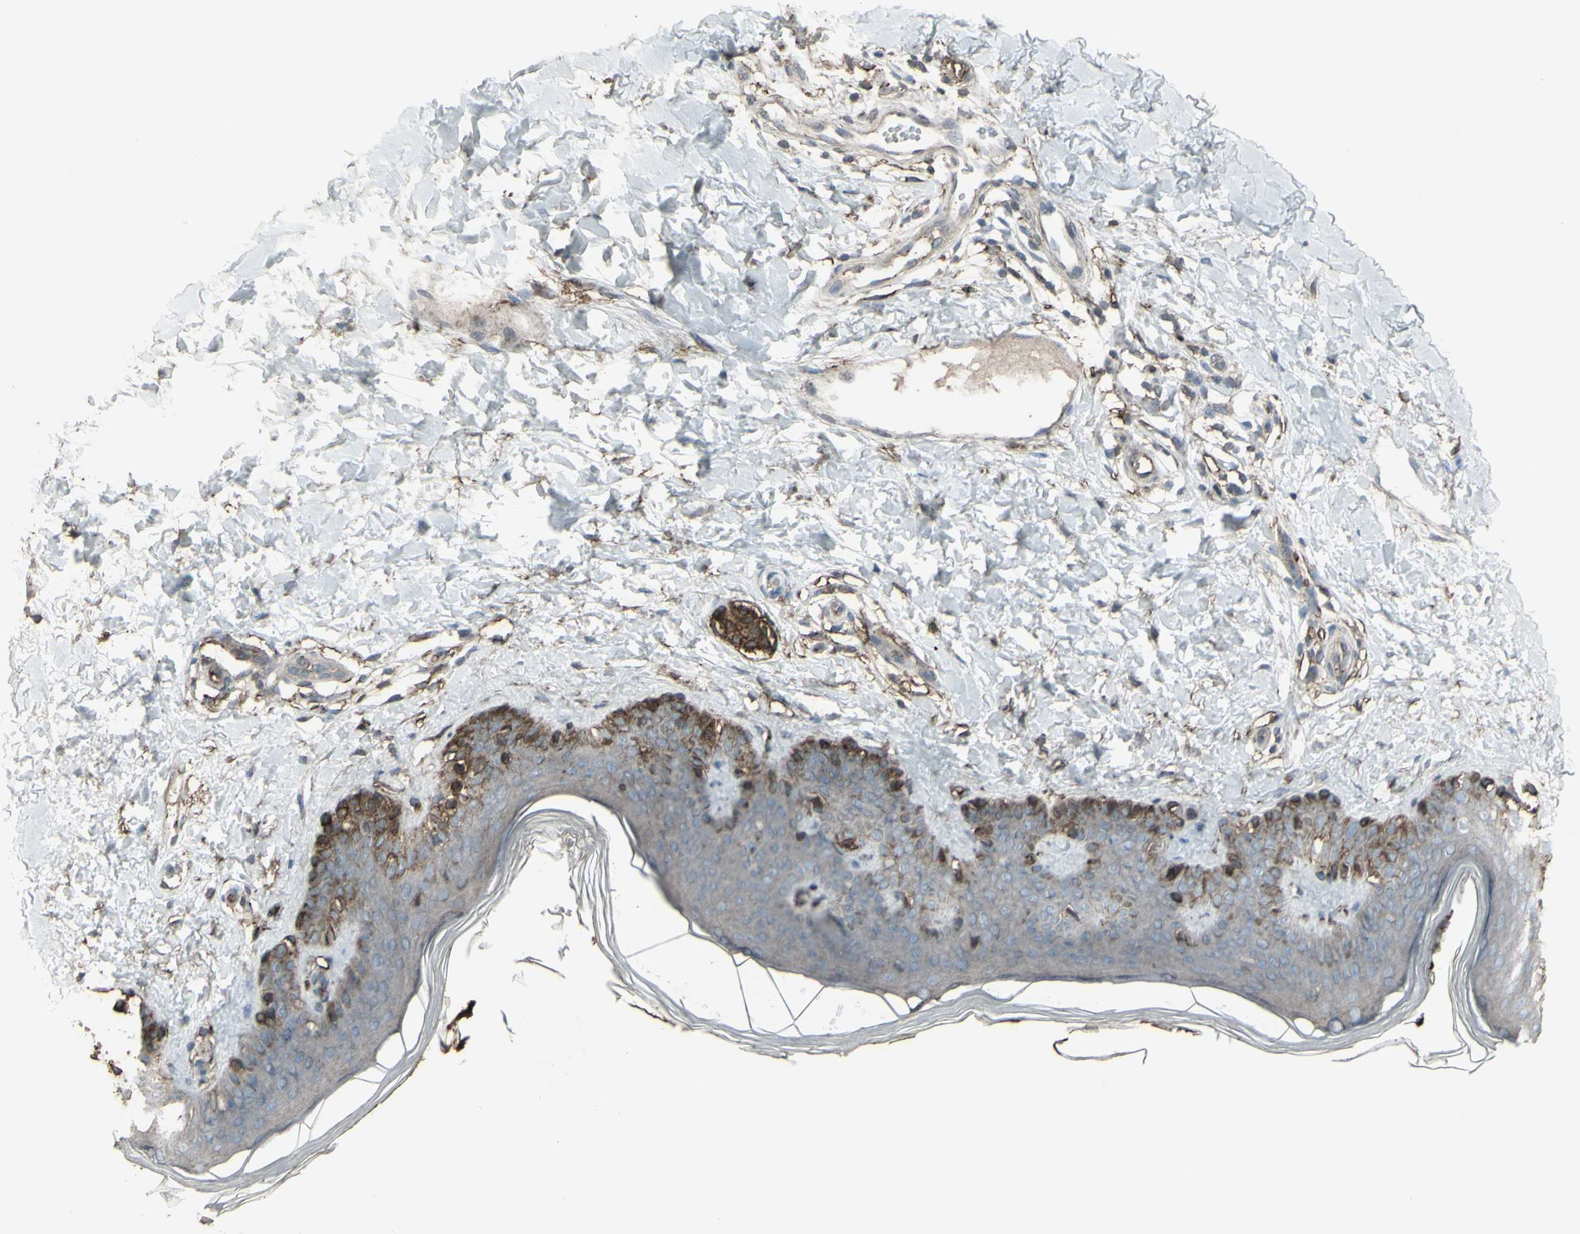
{"staining": {"intensity": "moderate", "quantity": ">75%", "location": "cytoplasmic/membranous"}, "tissue": "skin", "cell_type": "Fibroblasts", "image_type": "normal", "snomed": [{"axis": "morphology", "description": "Normal tissue, NOS"}, {"axis": "topography", "description": "Skin"}], "caption": "The histopathology image displays a brown stain indicating the presence of a protein in the cytoplasmic/membranous of fibroblasts in skin. The staining was performed using DAB to visualize the protein expression in brown, while the nuclei were stained in blue with hematoxylin (Magnification: 20x).", "gene": "SMO", "patient": {"sex": "male", "age": 16}}